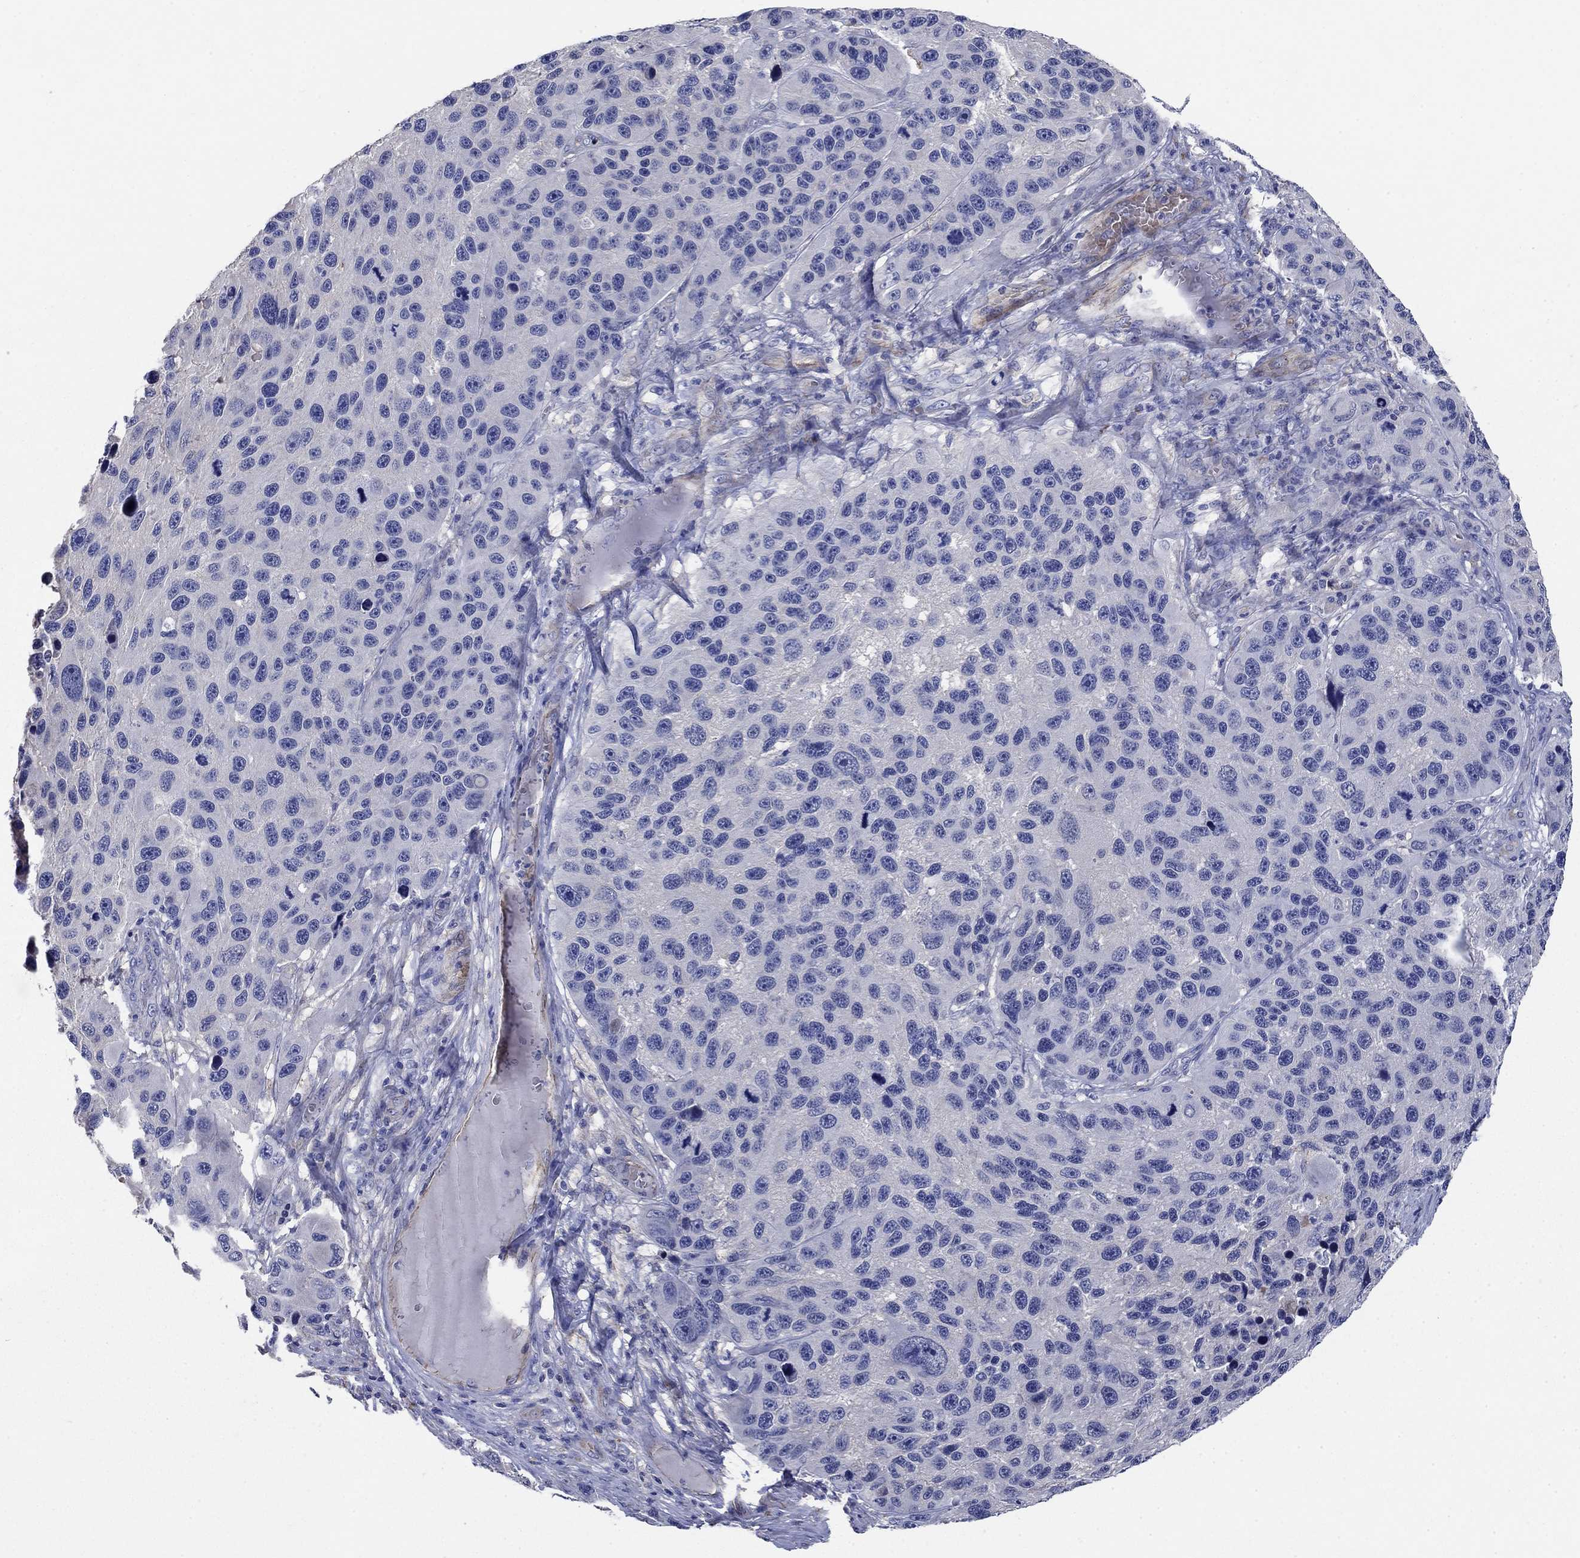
{"staining": {"intensity": "negative", "quantity": "none", "location": "none"}, "tissue": "melanoma", "cell_type": "Tumor cells", "image_type": "cancer", "snomed": [{"axis": "morphology", "description": "Malignant melanoma, NOS"}, {"axis": "topography", "description": "Skin"}], "caption": "This micrograph is of malignant melanoma stained with IHC to label a protein in brown with the nuclei are counter-stained blue. There is no staining in tumor cells. Nuclei are stained in blue.", "gene": "FLNC", "patient": {"sex": "male", "age": 53}}